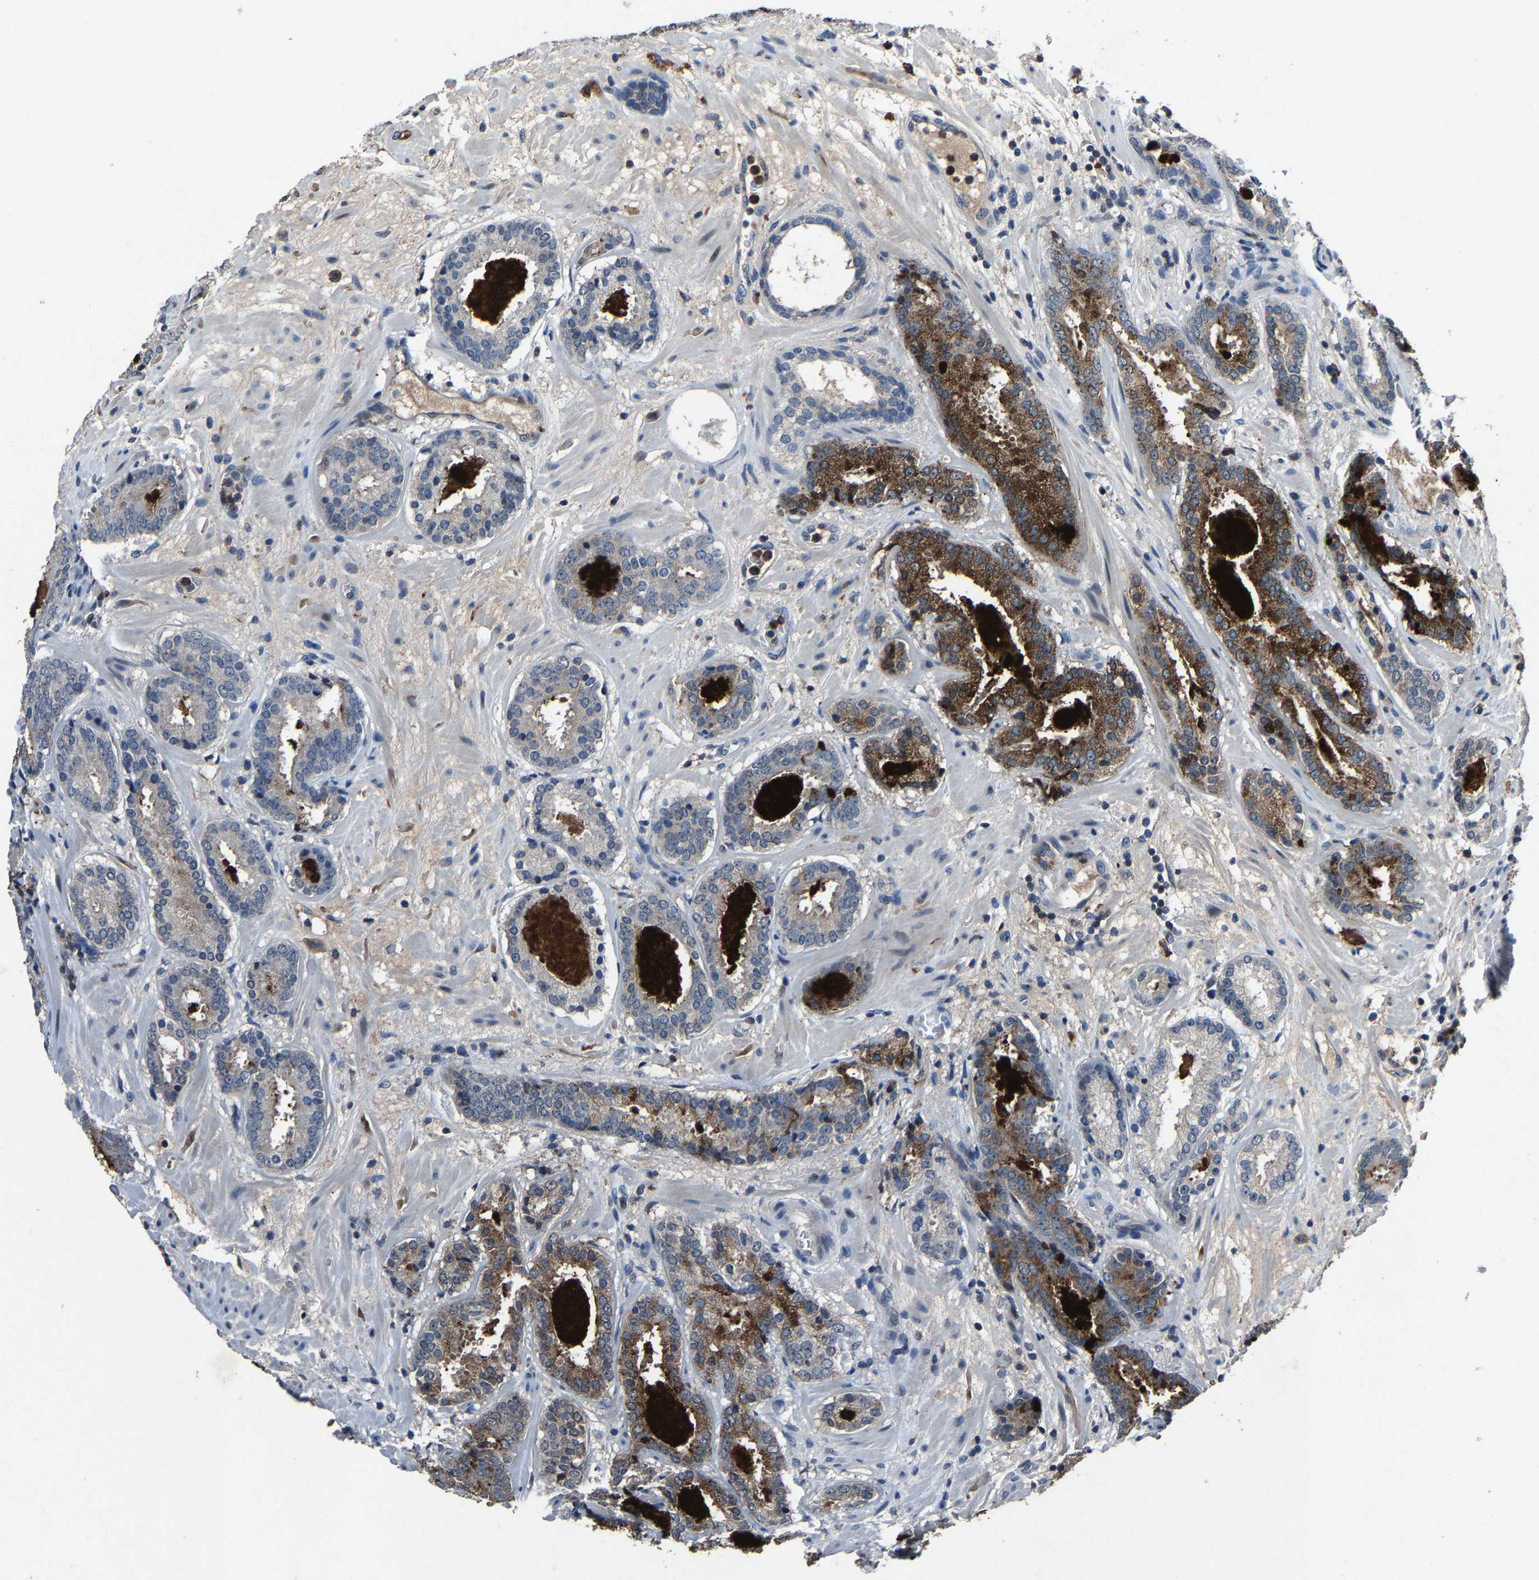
{"staining": {"intensity": "moderate", "quantity": "25%-75%", "location": "cytoplasmic/membranous"}, "tissue": "prostate cancer", "cell_type": "Tumor cells", "image_type": "cancer", "snomed": [{"axis": "morphology", "description": "Adenocarcinoma, Low grade"}, {"axis": "topography", "description": "Prostate"}], "caption": "Moderate cytoplasmic/membranous expression for a protein is identified in approximately 25%-75% of tumor cells of prostate cancer using immunohistochemistry.", "gene": "PCNX2", "patient": {"sex": "male", "age": 69}}